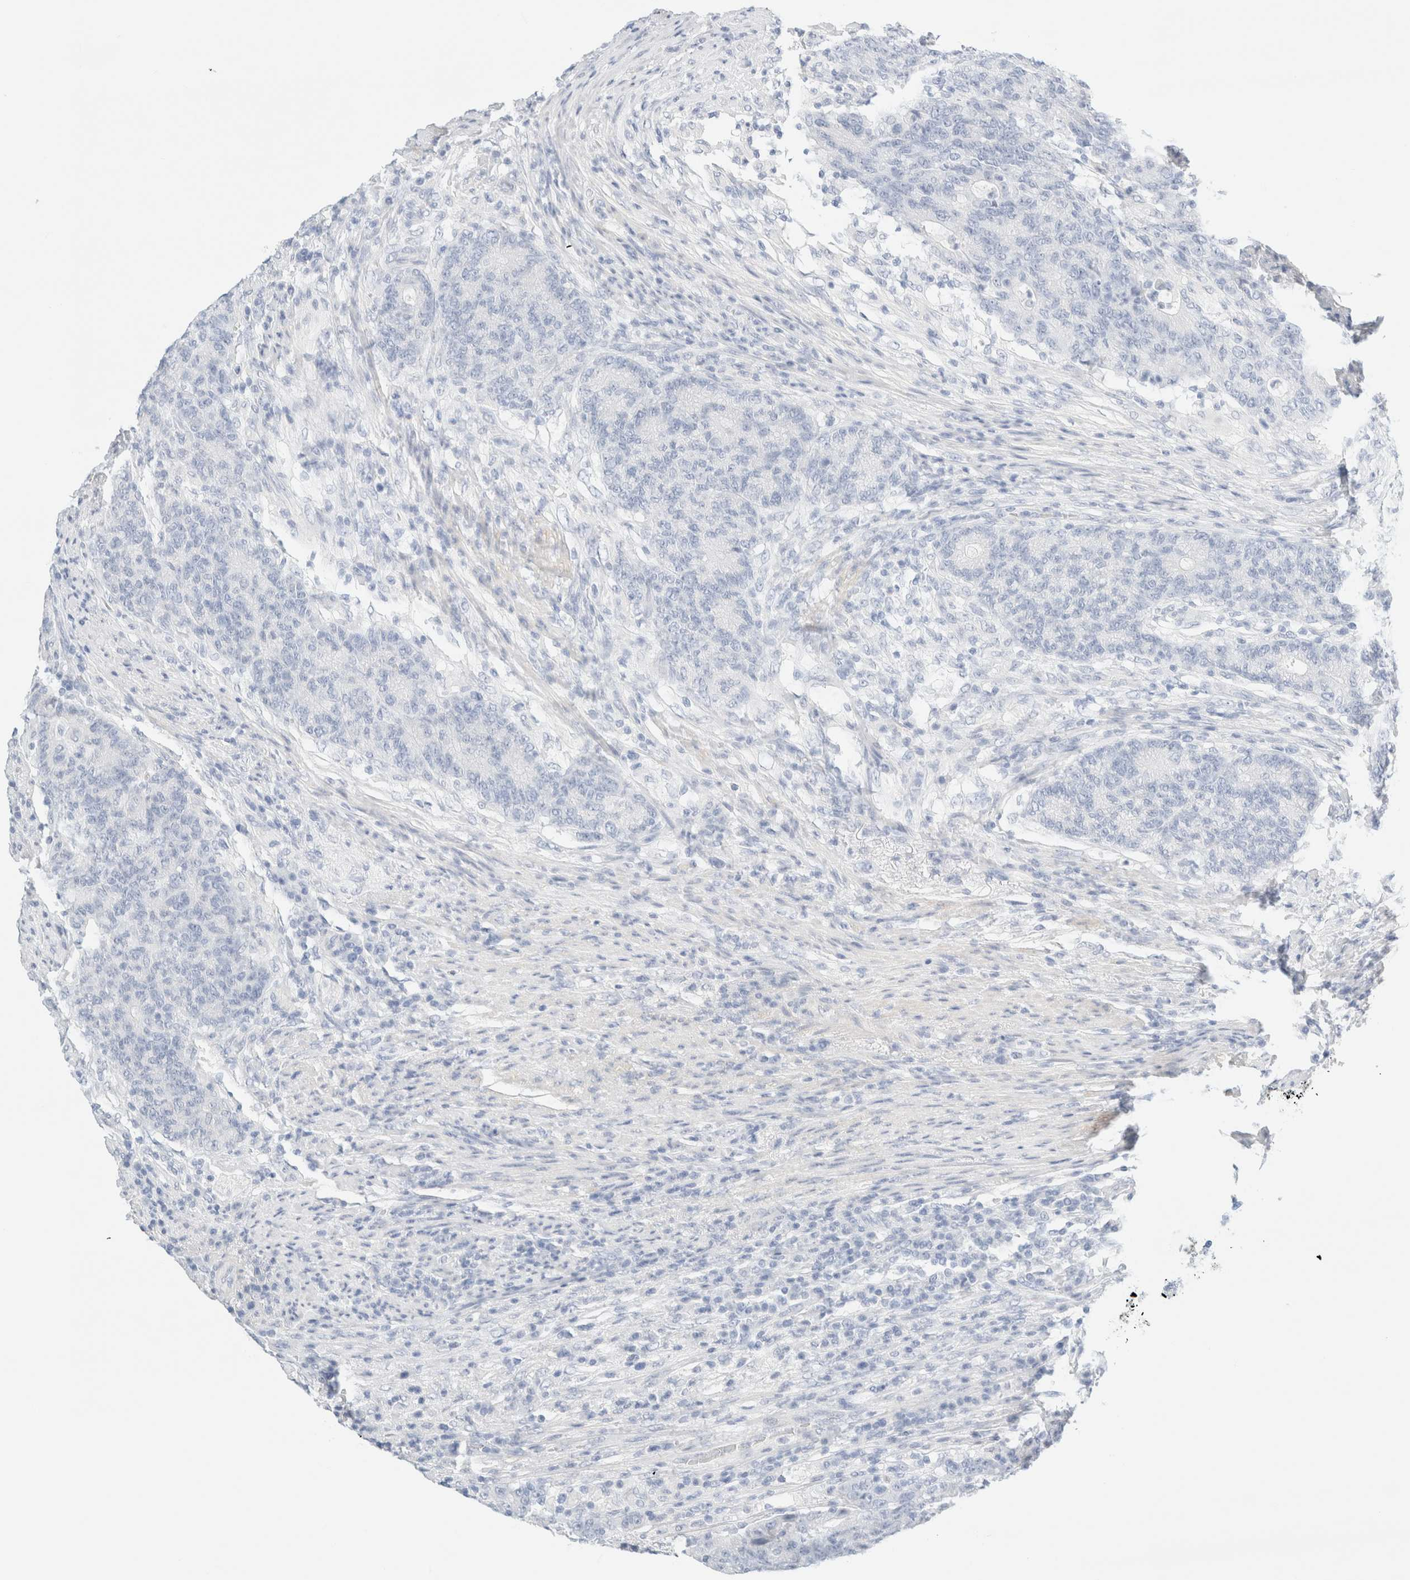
{"staining": {"intensity": "negative", "quantity": "none", "location": "none"}, "tissue": "colorectal cancer", "cell_type": "Tumor cells", "image_type": "cancer", "snomed": [{"axis": "morphology", "description": "Normal tissue, NOS"}, {"axis": "morphology", "description": "Adenocarcinoma, NOS"}, {"axis": "topography", "description": "Colon"}], "caption": "Protein analysis of colorectal cancer shows no significant staining in tumor cells.", "gene": "DPYS", "patient": {"sex": "female", "age": 75}}